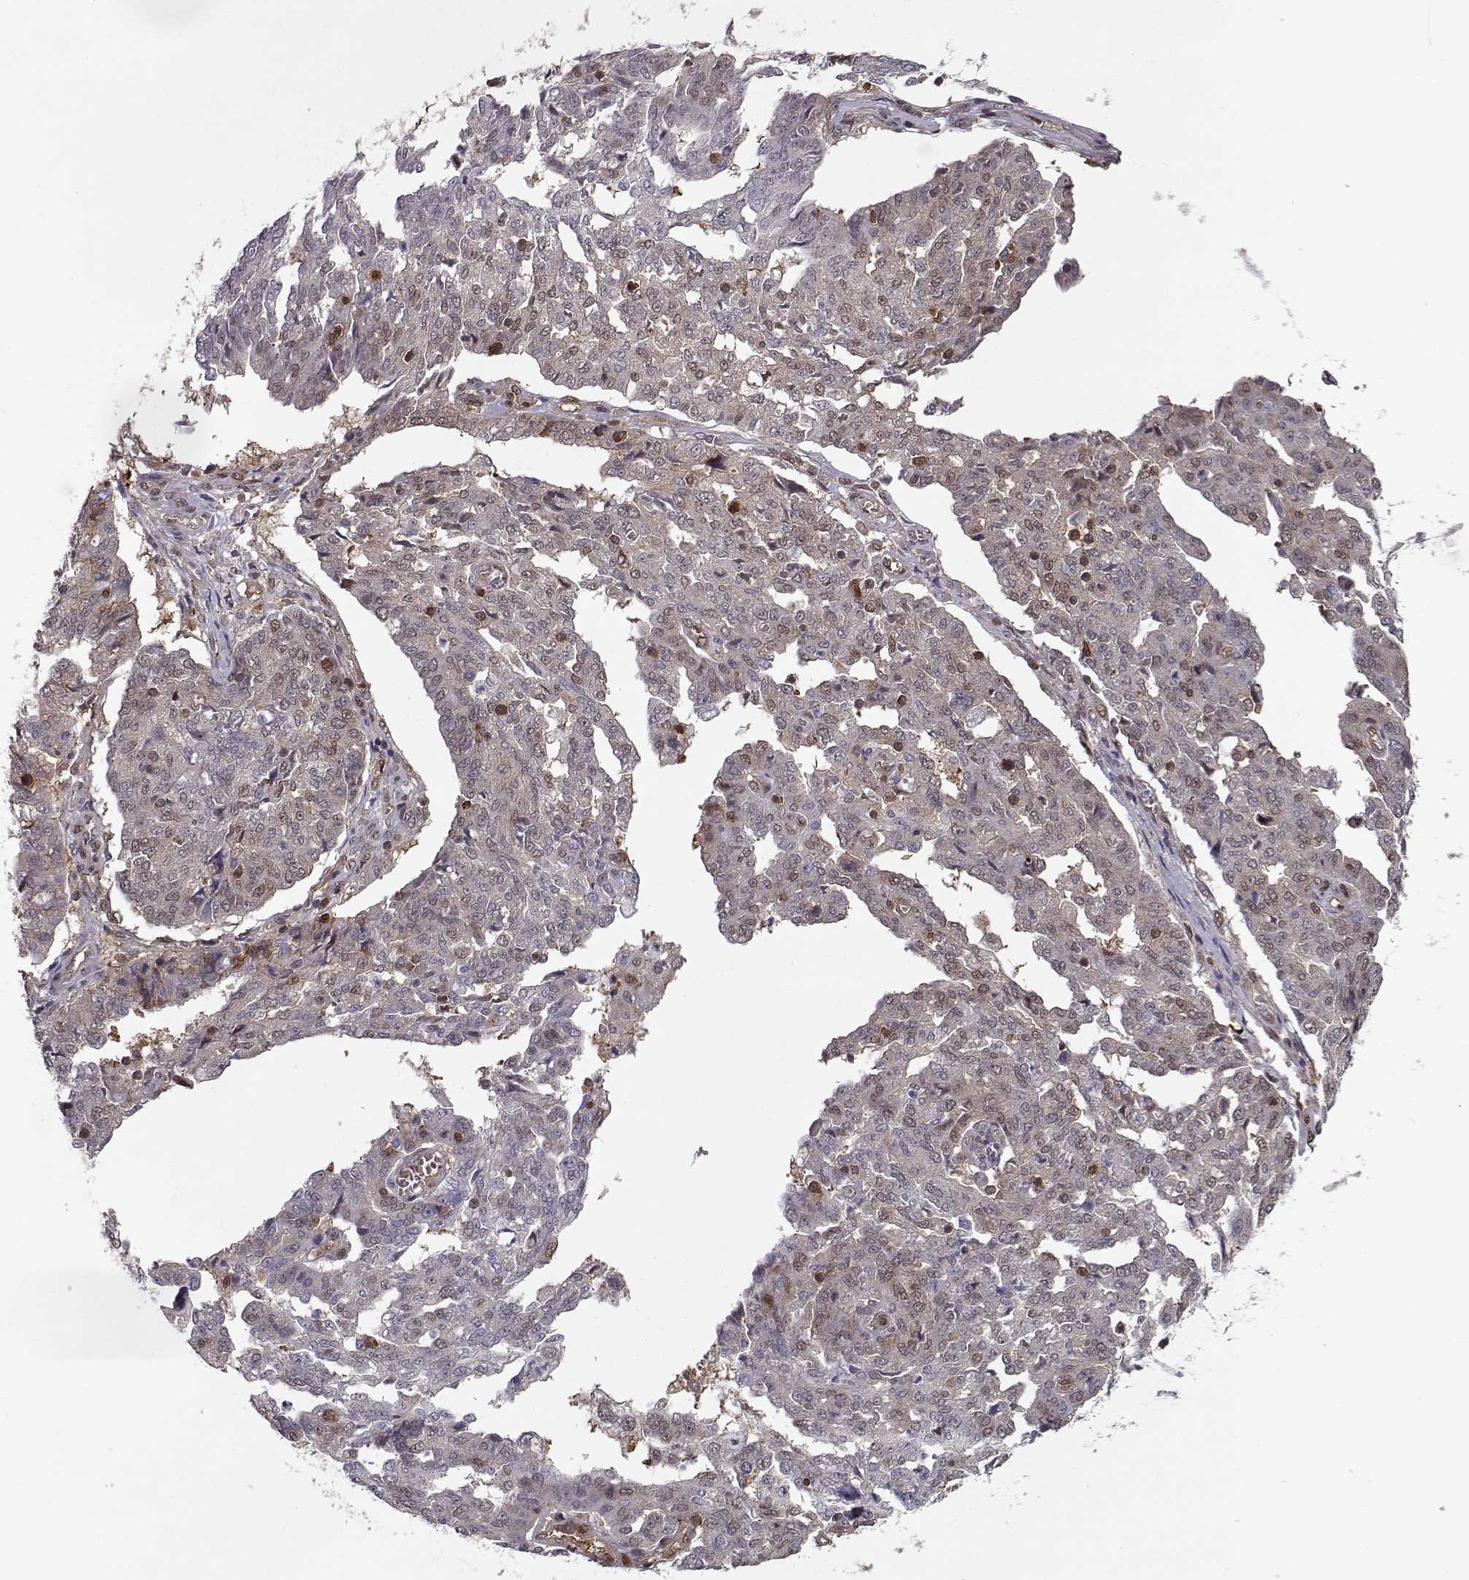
{"staining": {"intensity": "weak", "quantity": "25%-75%", "location": "cytoplasmic/membranous,nuclear"}, "tissue": "ovarian cancer", "cell_type": "Tumor cells", "image_type": "cancer", "snomed": [{"axis": "morphology", "description": "Cystadenocarcinoma, serous, NOS"}, {"axis": "topography", "description": "Ovary"}], "caption": "Immunohistochemistry (DAB) staining of human serous cystadenocarcinoma (ovarian) displays weak cytoplasmic/membranous and nuclear protein expression in about 25%-75% of tumor cells. The staining is performed using DAB (3,3'-diaminobenzidine) brown chromogen to label protein expression. The nuclei are counter-stained blue using hematoxylin.", "gene": "RANBP1", "patient": {"sex": "female", "age": 67}}